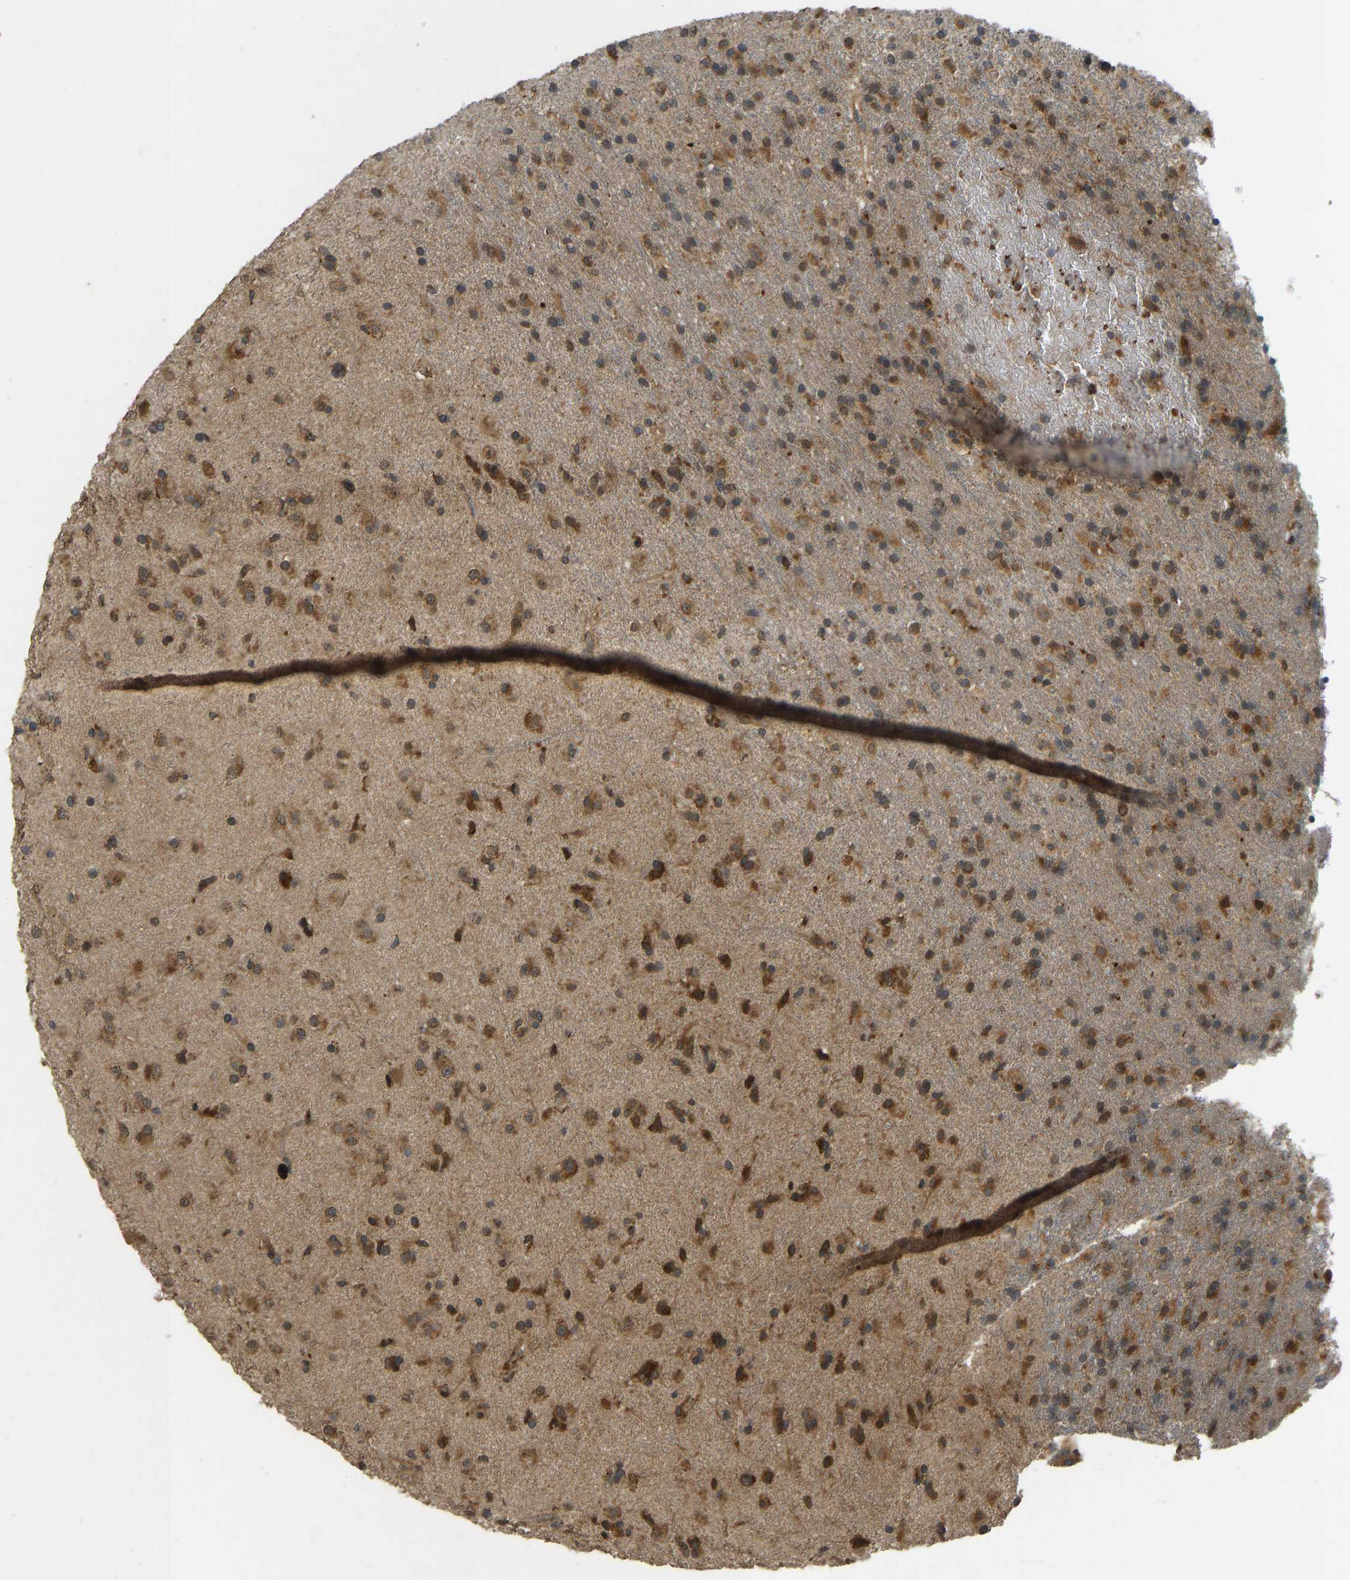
{"staining": {"intensity": "moderate", "quantity": ">75%", "location": "cytoplasmic/membranous"}, "tissue": "glioma", "cell_type": "Tumor cells", "image_type": "cancer", "snomed": [{"axis": "morphology", "description": "Glioma, malignant, Low grade"}, {"axis": "topography", "description": "Brain"}], "caption": "About >75% of tumor cells in glioma exhibit moderate cytoplasmic/membranous protein expression as visualized by brown immunohistochemical staining.", "gene": "RPN2", "patient": {"sex": "male", "age": 65}}